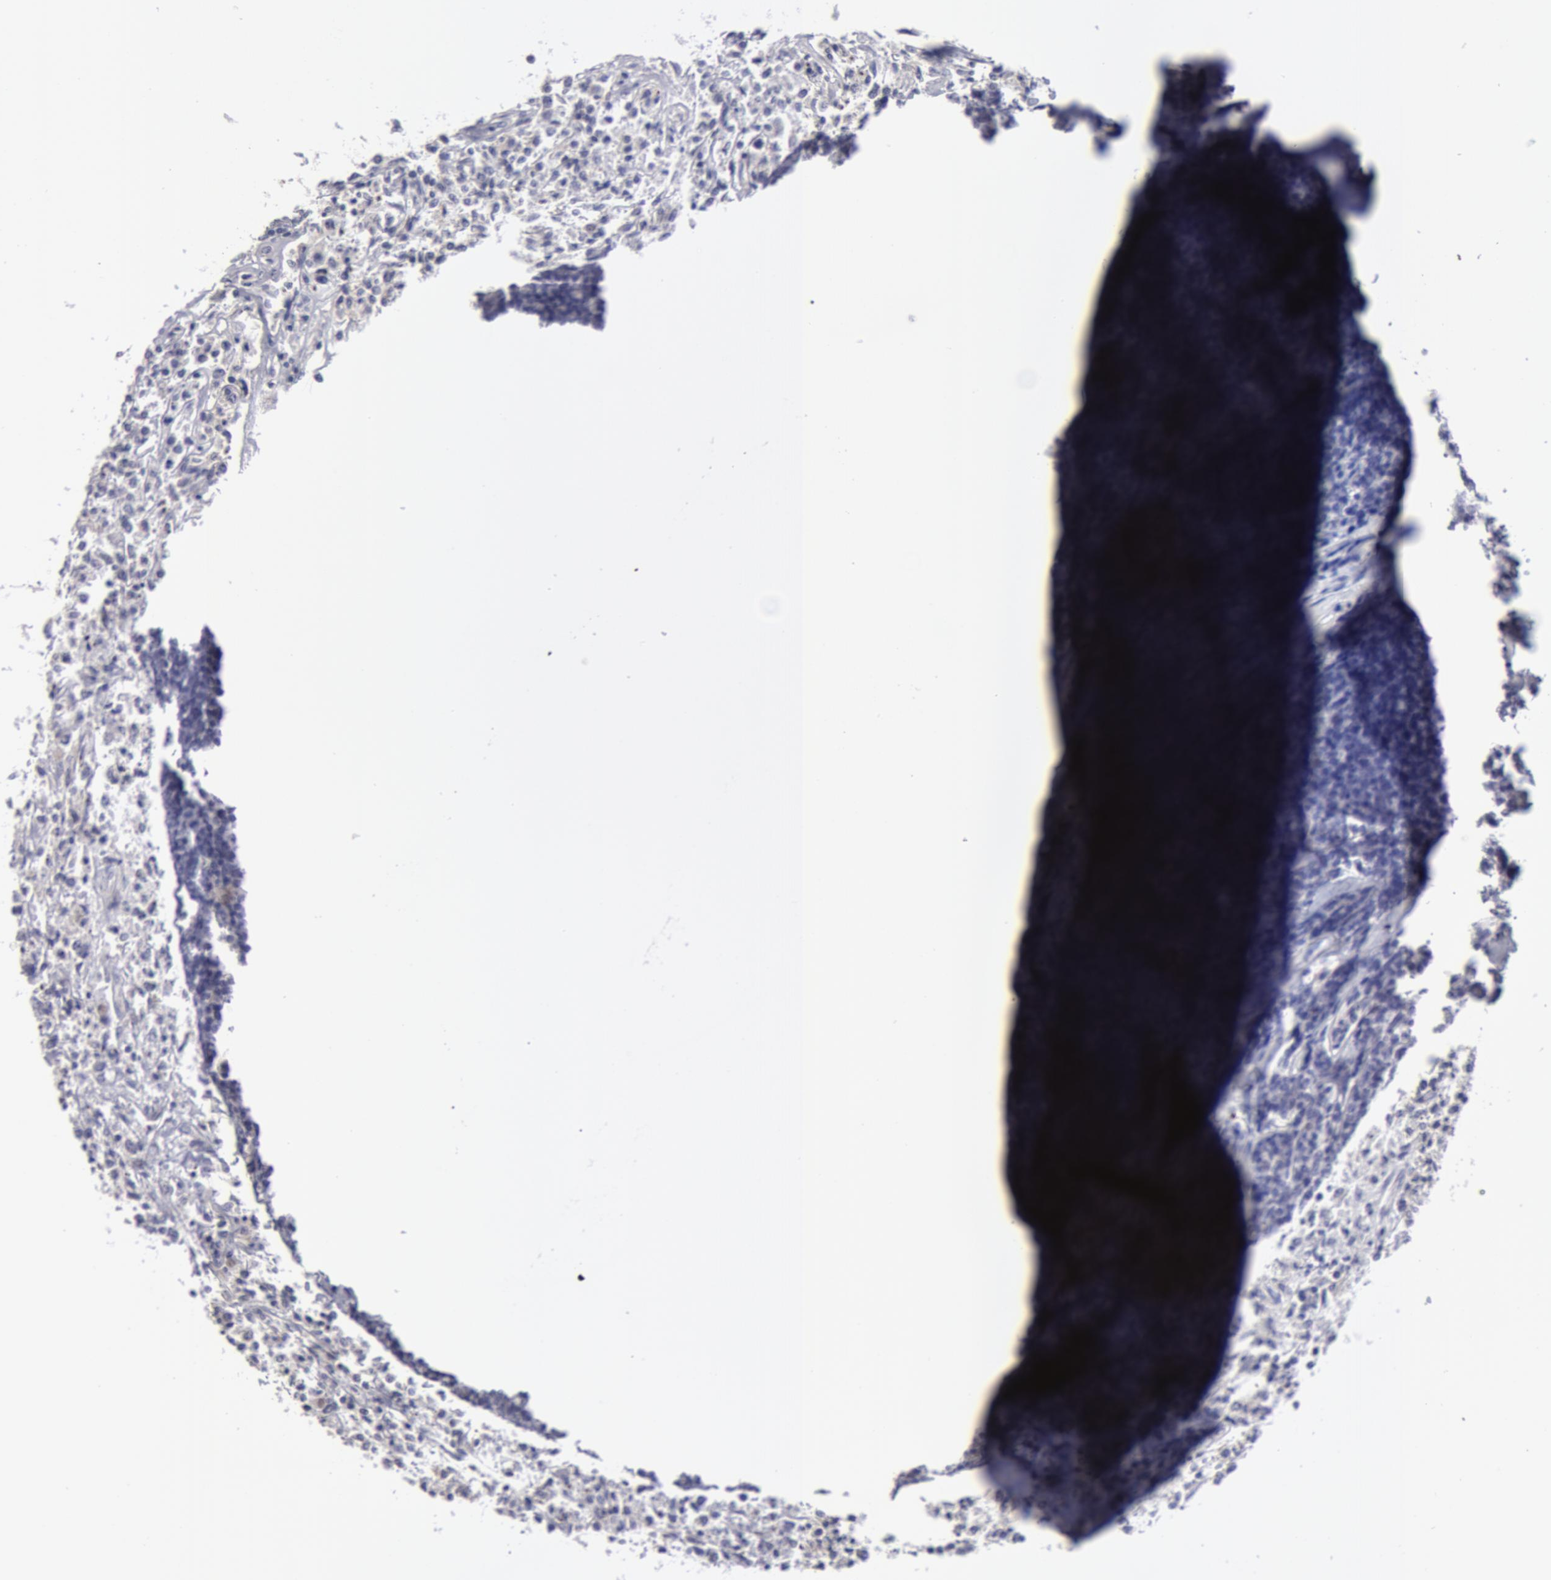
{"staining": {"intensity": "negative", "quantity": "none", "location": "none"}, "tissue": "lymphoma", "cell_type": "Tumor cells", "image_type": "cancer", "snomed": [{"axis": "morphology", "description": "Malignant lymphoma, non-Hodgkin's type, Low grade"}, {"axis": "topography", "description": "Lymph node"}], "caption": "IHC micrograph of low-grade malignant lymphoma, non-Hodgkin's type stained for a protein (brown), which reveals no expression in tumor cells.", "gene": "NLGN4X", "patient": {"sex": "male", "age": 74}}